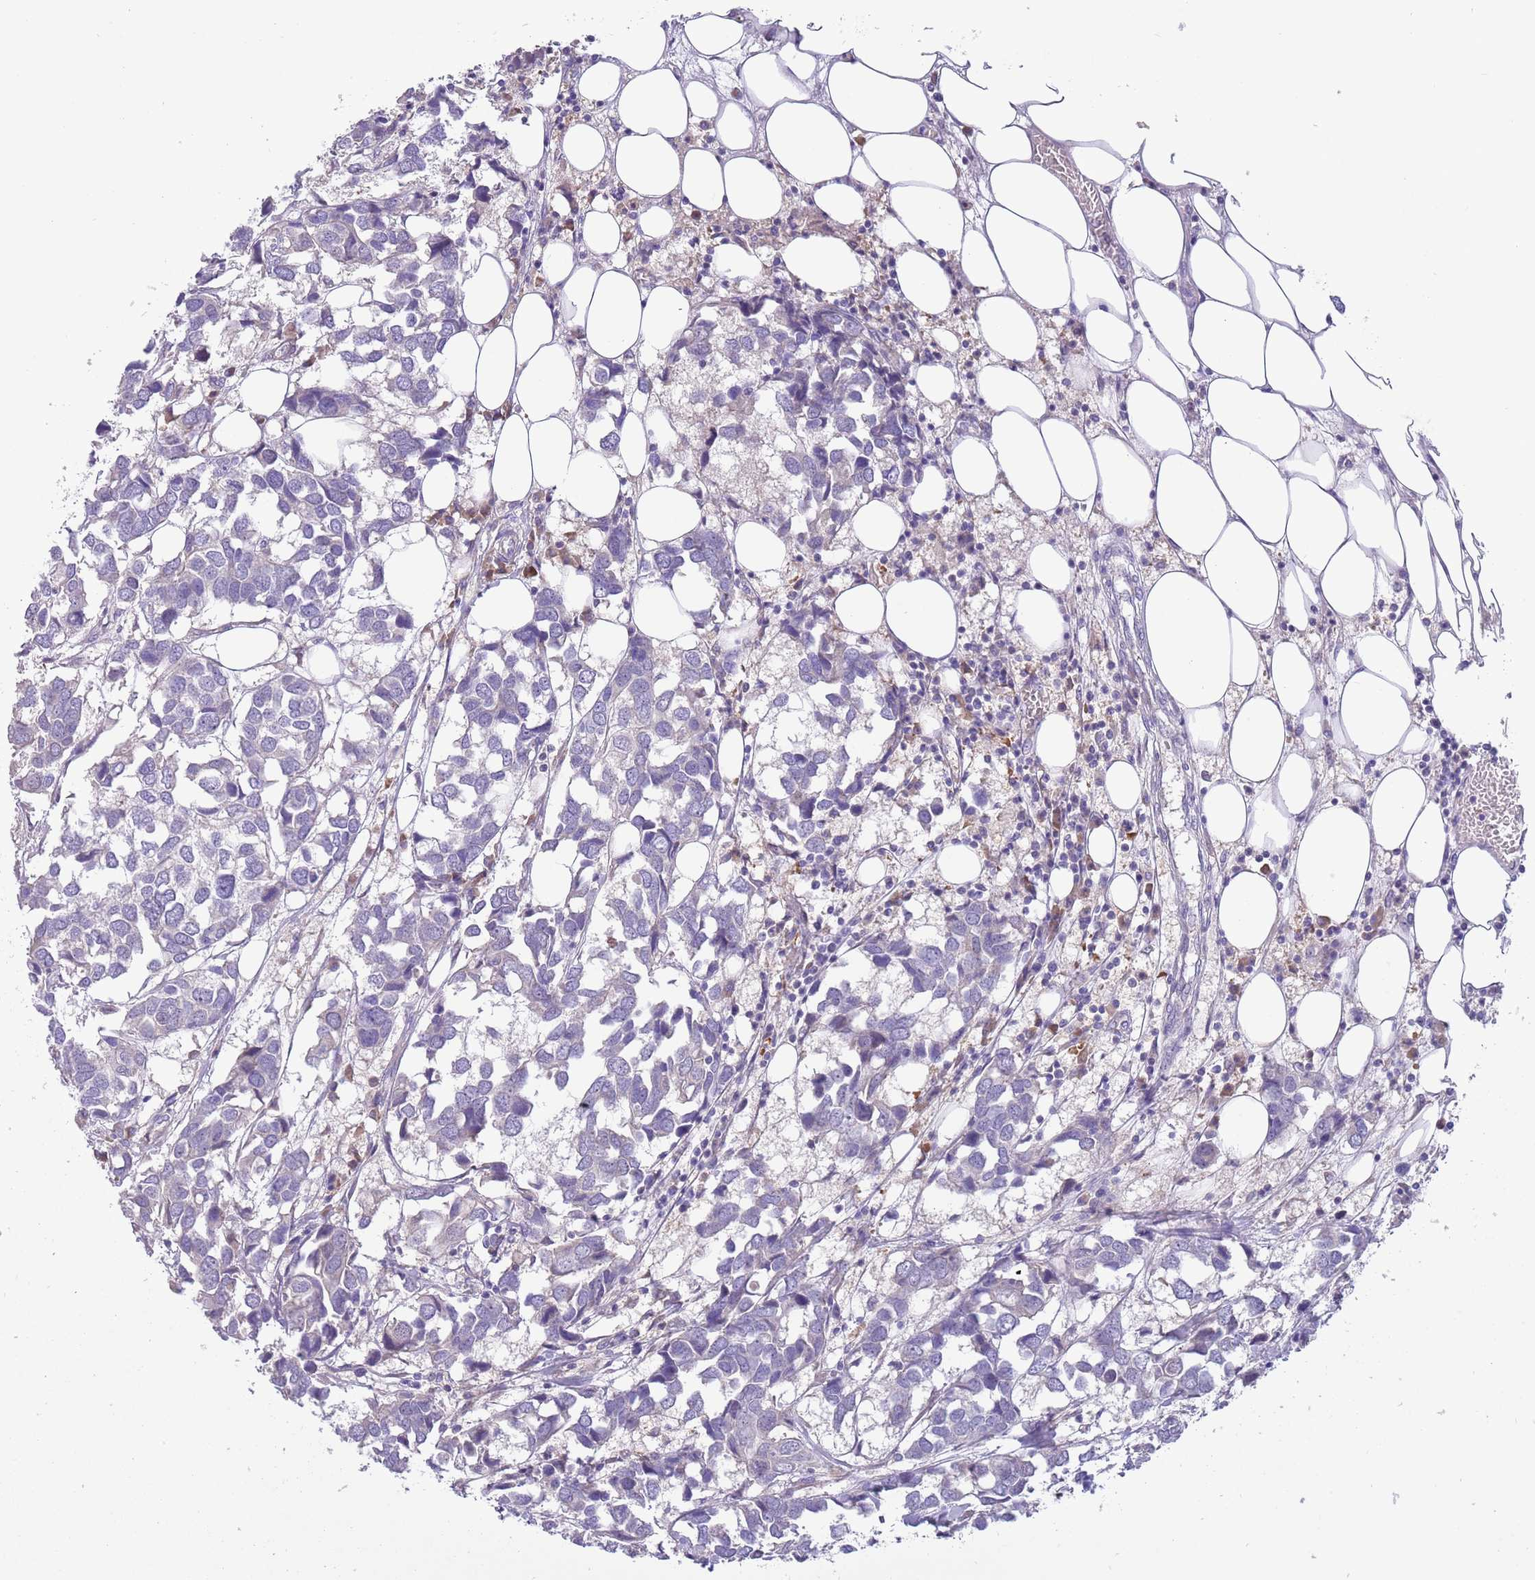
{"staining": {"intensity": "negative", "quantity": "none", "location": "none"}, "tissue": "breast cancer", "cell_type": "Tumor cells", "image_type": "cancer", "snomed": [{"axis": "morphology", "description": "Duct carcinoma"}, {"axis": "topography", "description": "Breast"}], "caption": "Breast invasive ductal carcinoma was stained to show a protein in brown. There is no significant expression in tumor cells. (DAB (3,3'-diaminobenzidine) immunohistochemistry (IHC) visualized using brightfield microscopy, high magnification).", "gene": "CABYR", "patient": {"sex": "female", "age": 83}}